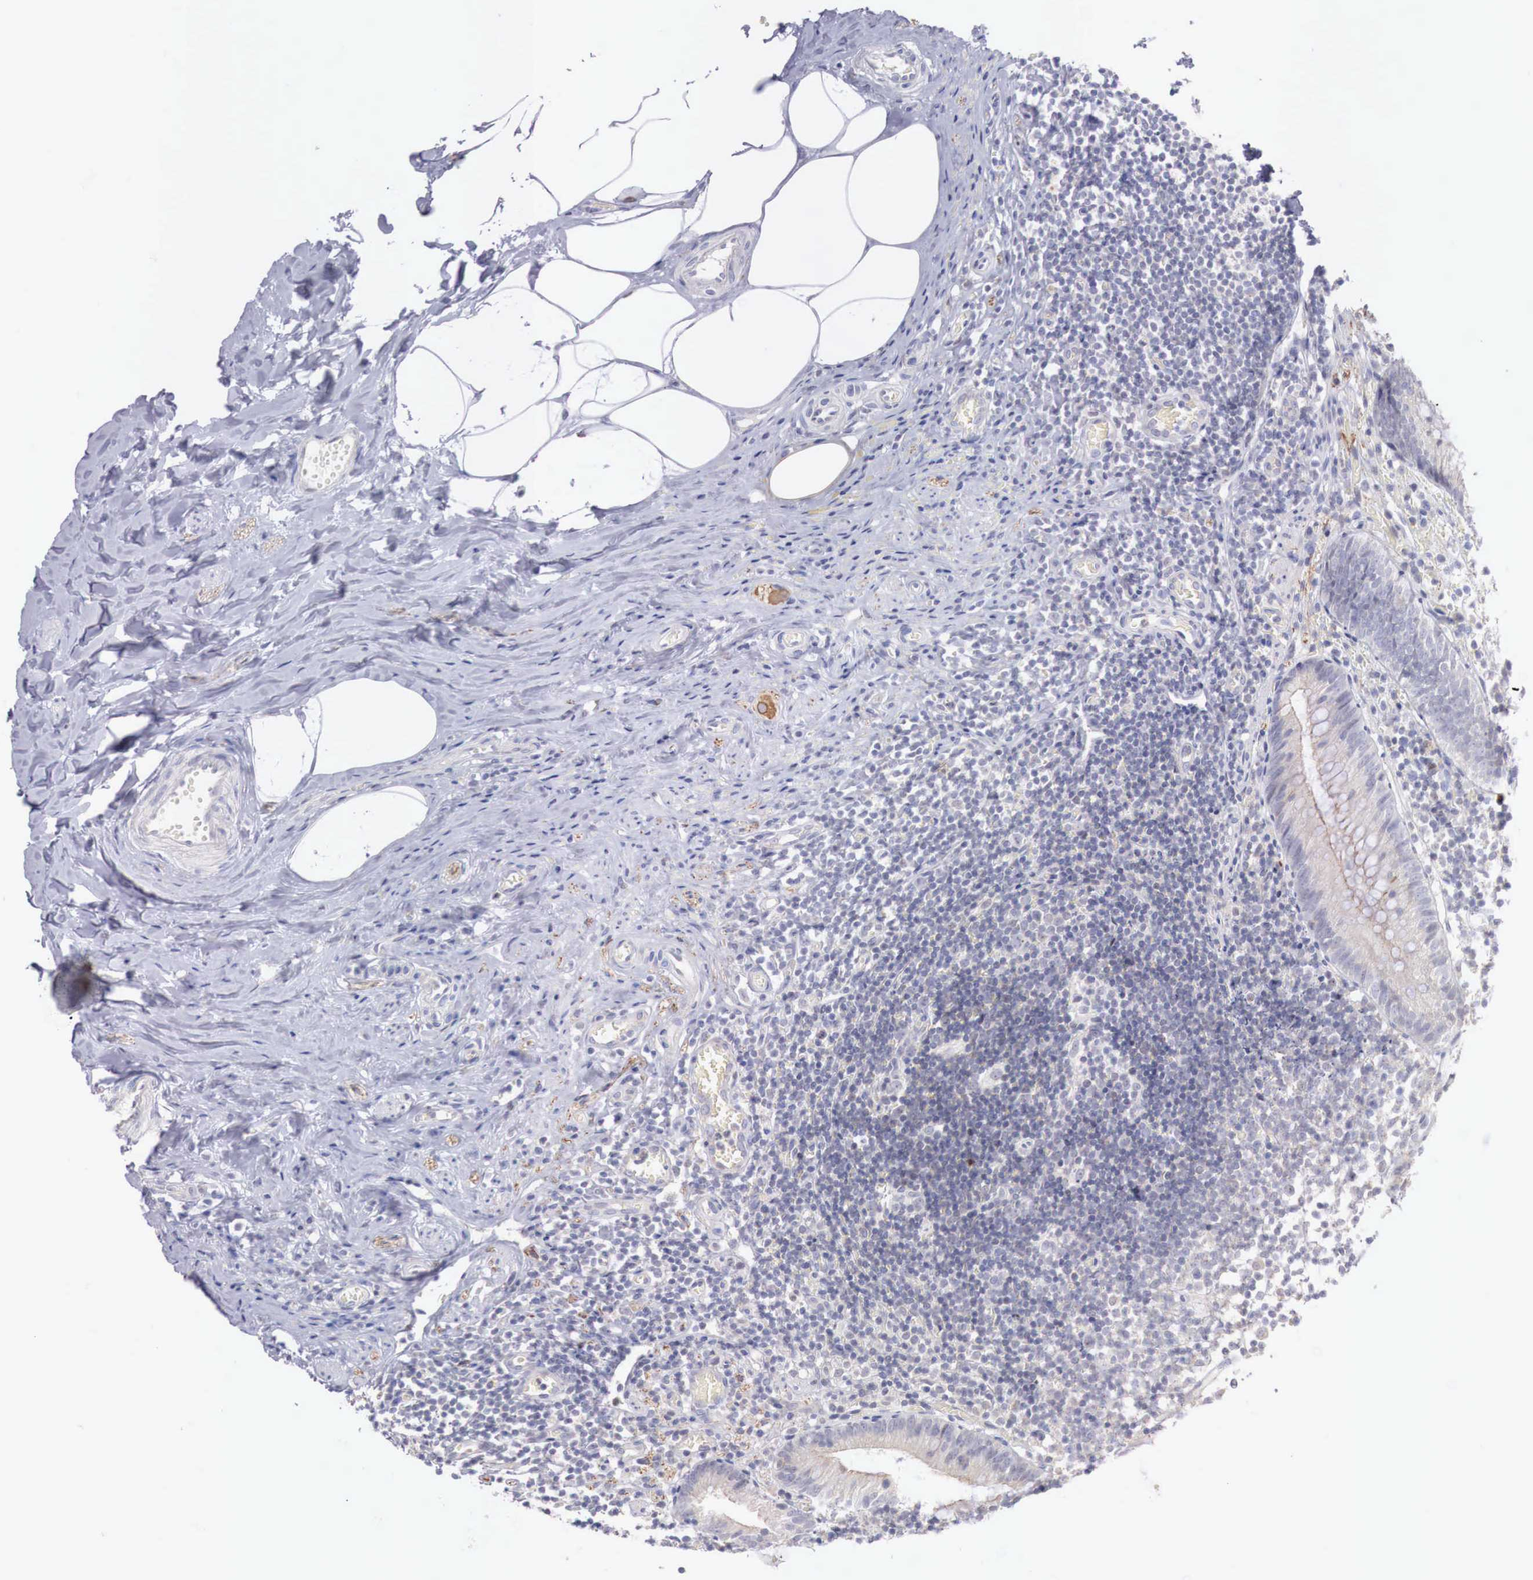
{"staining": {"intensity": "negative", "quantity": "none", "location": "none"}, "tissue": "appendix", "cell_type": "Glandular cells", "image_type": "normal", "snomed": [{"axis": "morphology", "description": "Normal tissue, NOS"}, {"axis": "topography", "description": "Appendix"}], "caption": "This is an immunohistochemistry histopathology image of unremarkable human appendix. There is no staining in glandular cells.", "gene": "TRIM13", "patient": {"sex": "male", "age": 25}}